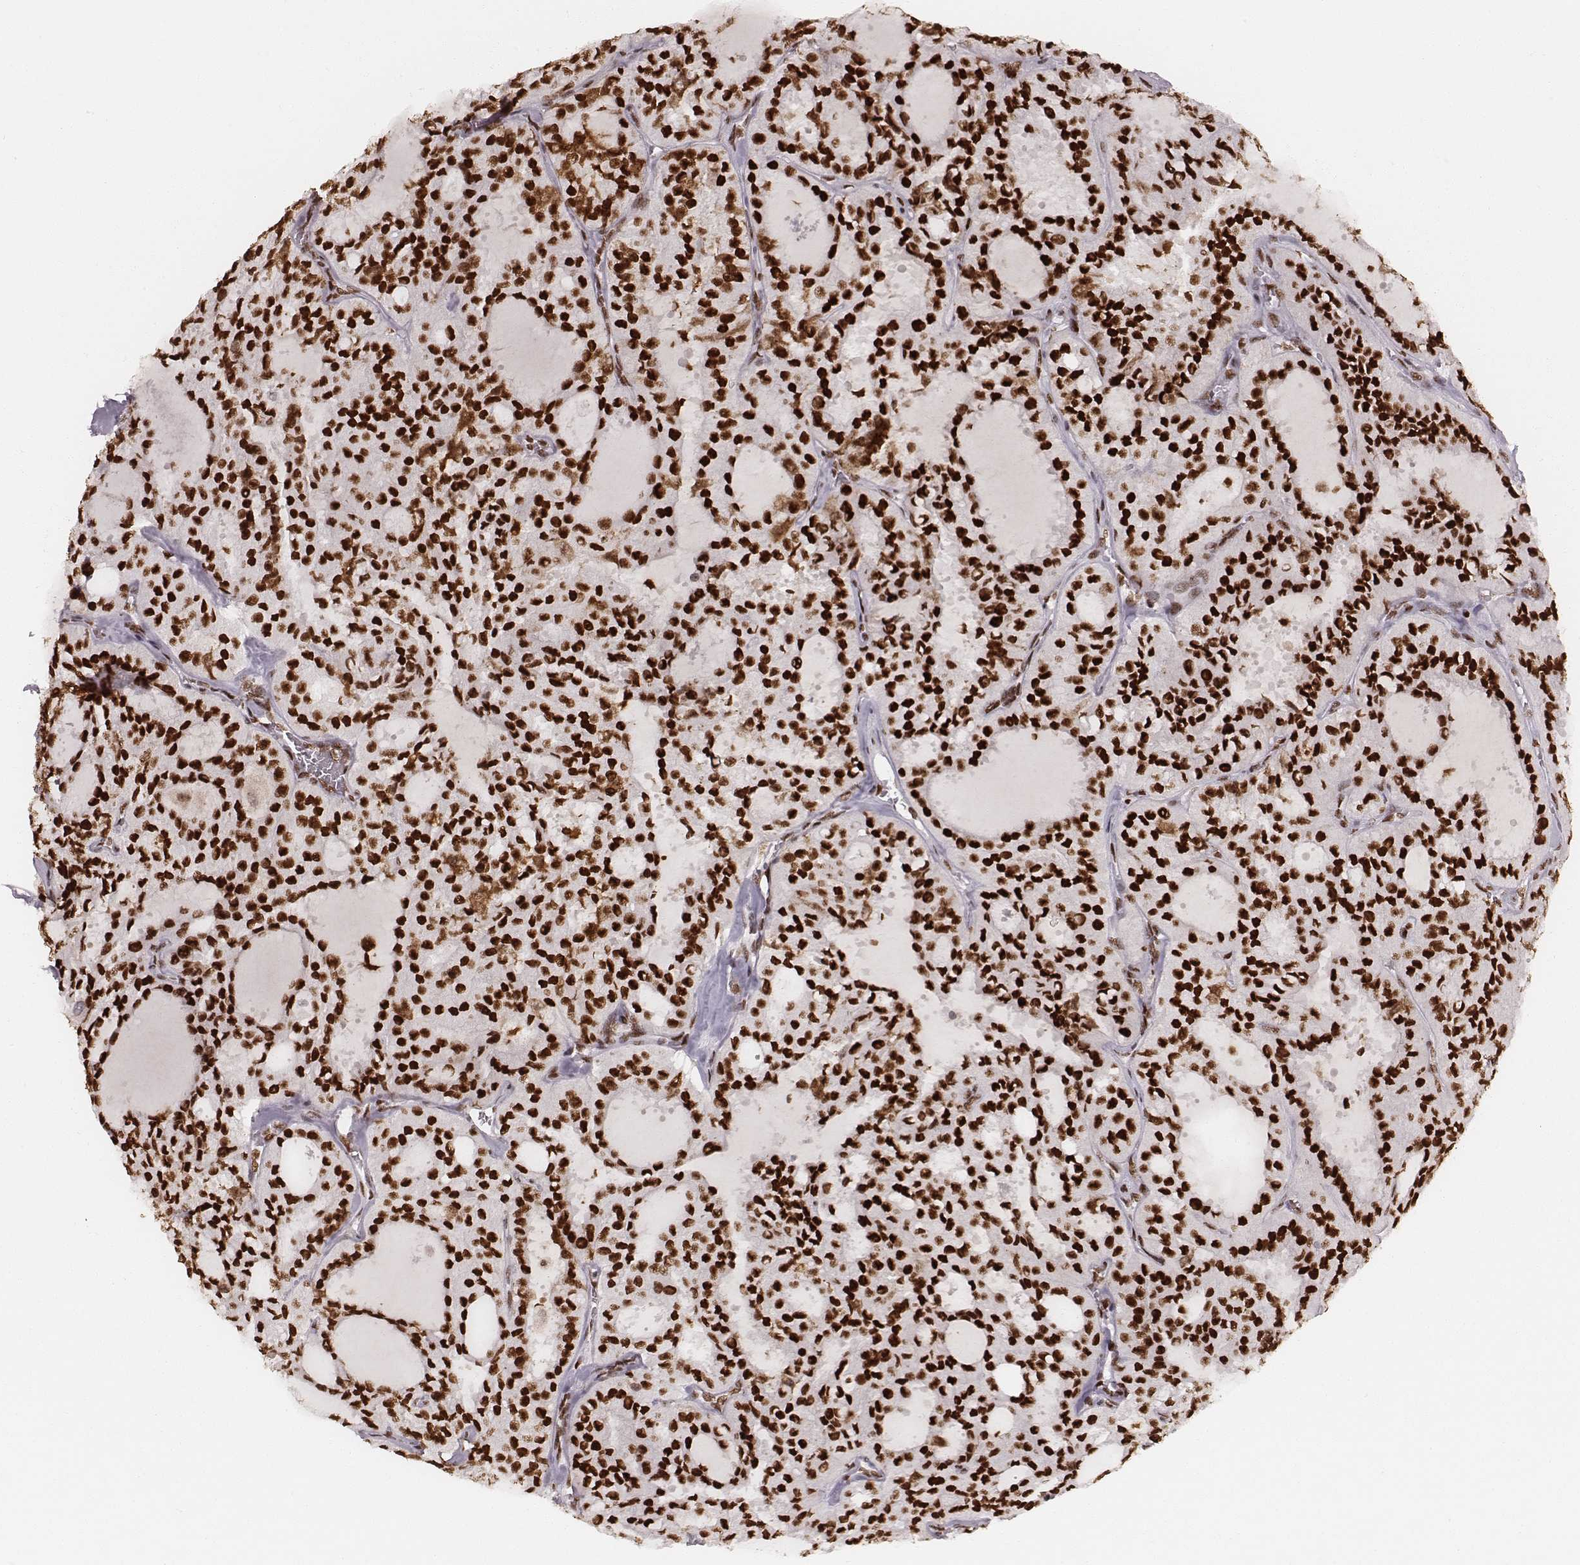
{"staining": {"intensity": "strong", "quantity": ">75%", "location": "nuclear"}, "tissue": "thyroid cancer", "cell_type": "Tumor cells", "image_type": "cancer", "snomed": [{"axis": "morphology", "description": "Follicular adenoma carcinoma, NOS"}, {"axis": "topography", "description": "Thyroid gland"}], "caption": "Thyroid follicular adenoma carcinoma stained with immunohistochemistry (IHC) exhibits strong nuclear expression in about >75% of tumor cells.", "gene": "PARP1", "patient": {"sex": "male", "age": 75}}